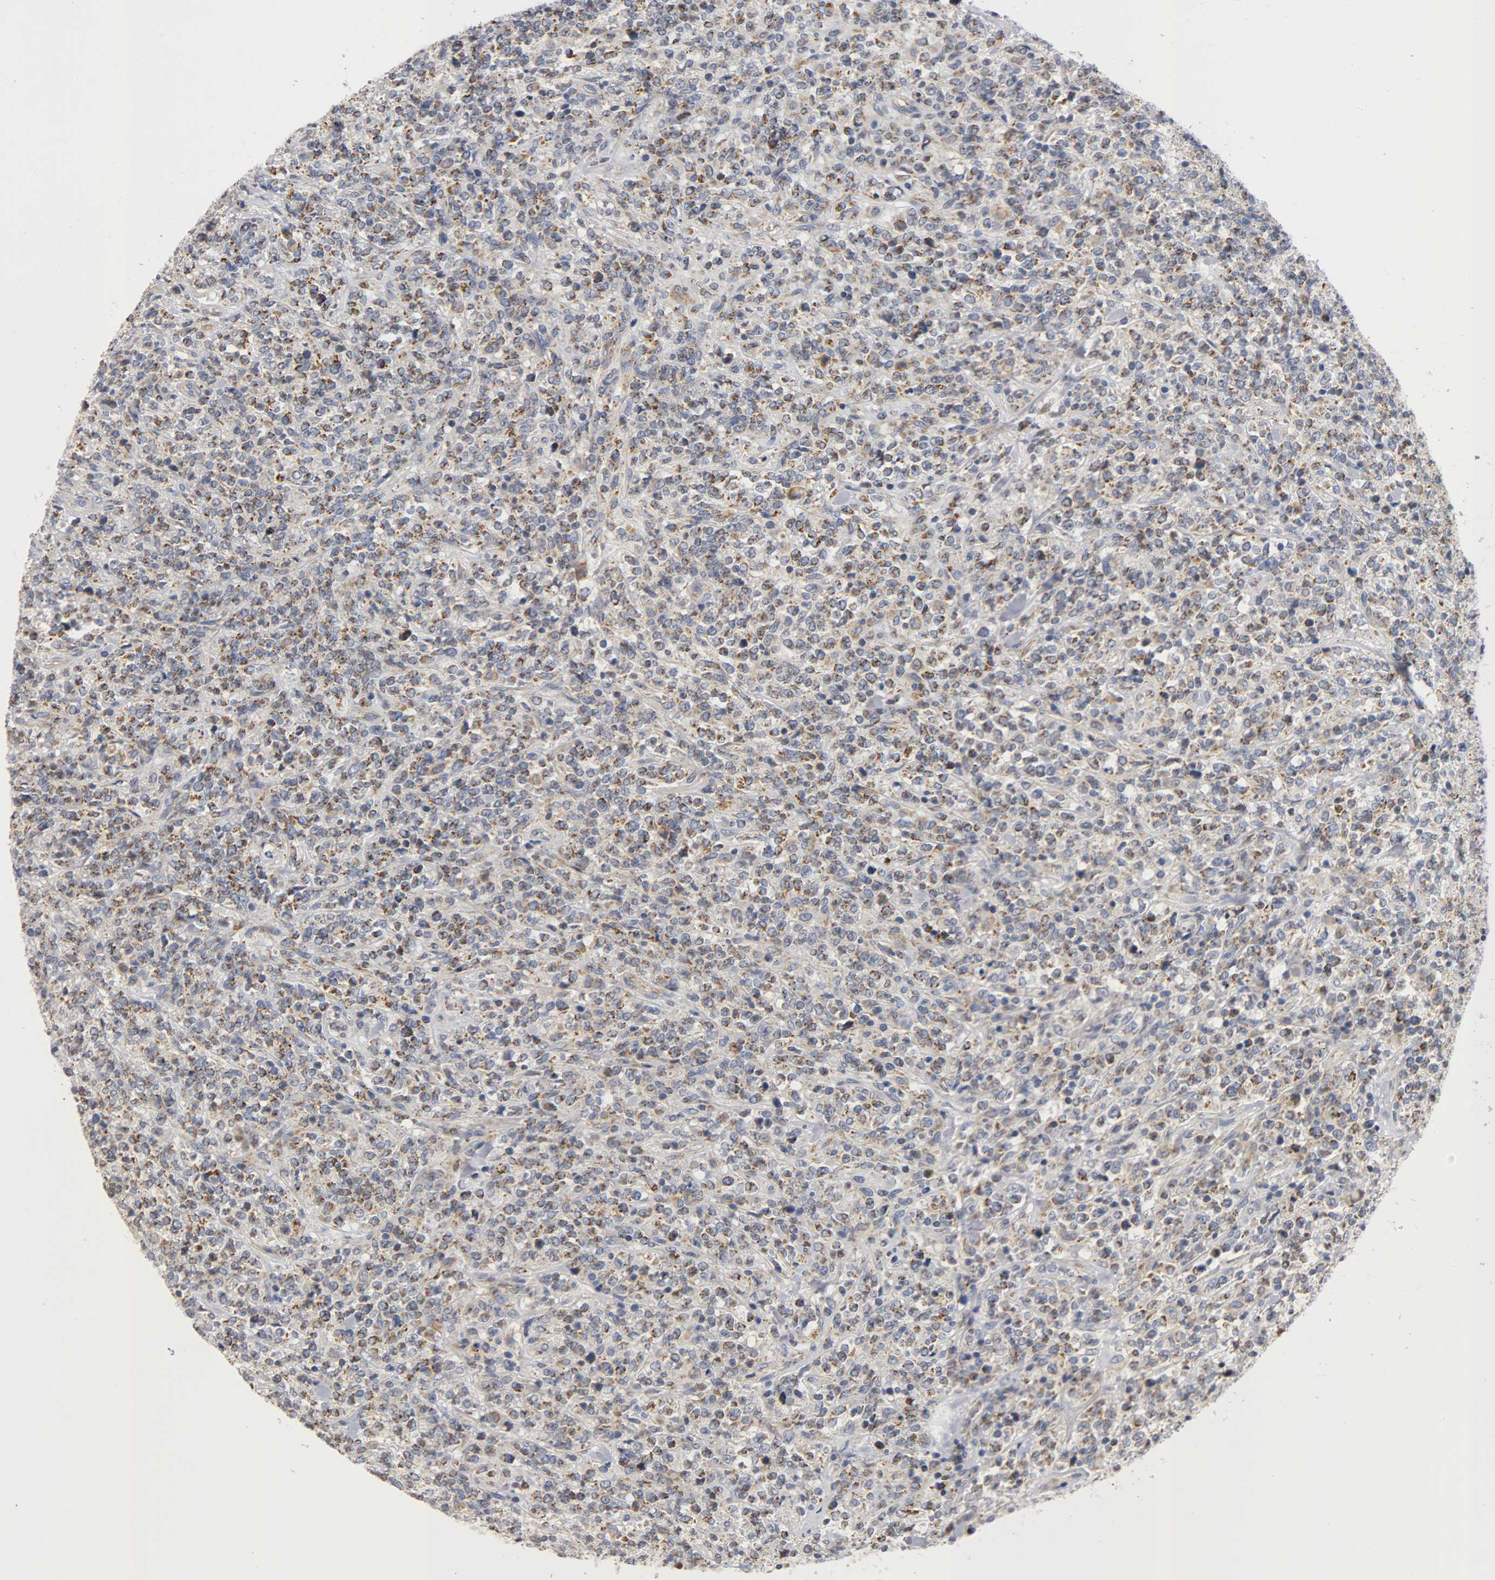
{"staining": {"intensity": "weak", "quantity": "25%-75%", "location": "cytoplasmic/membranous"}, "tissue": "lymphoma", "cell_type": "Tumor cells", "image_type": "cancer", "snomed": [{"axis": "morphology", "description": "Malignant lymphoma, non-Hodgkin's type, High grade"}, {"axis": "topography", "description": "Soft tissue"}], "caption": "Lymphoma stained for a protein (brown) exhibits weak cytoplasmic/membranous positive expression in about 25%-75% of tumor cells.", "gene": "PCSK6", "patient": {"sex": "male", "age": 18}}